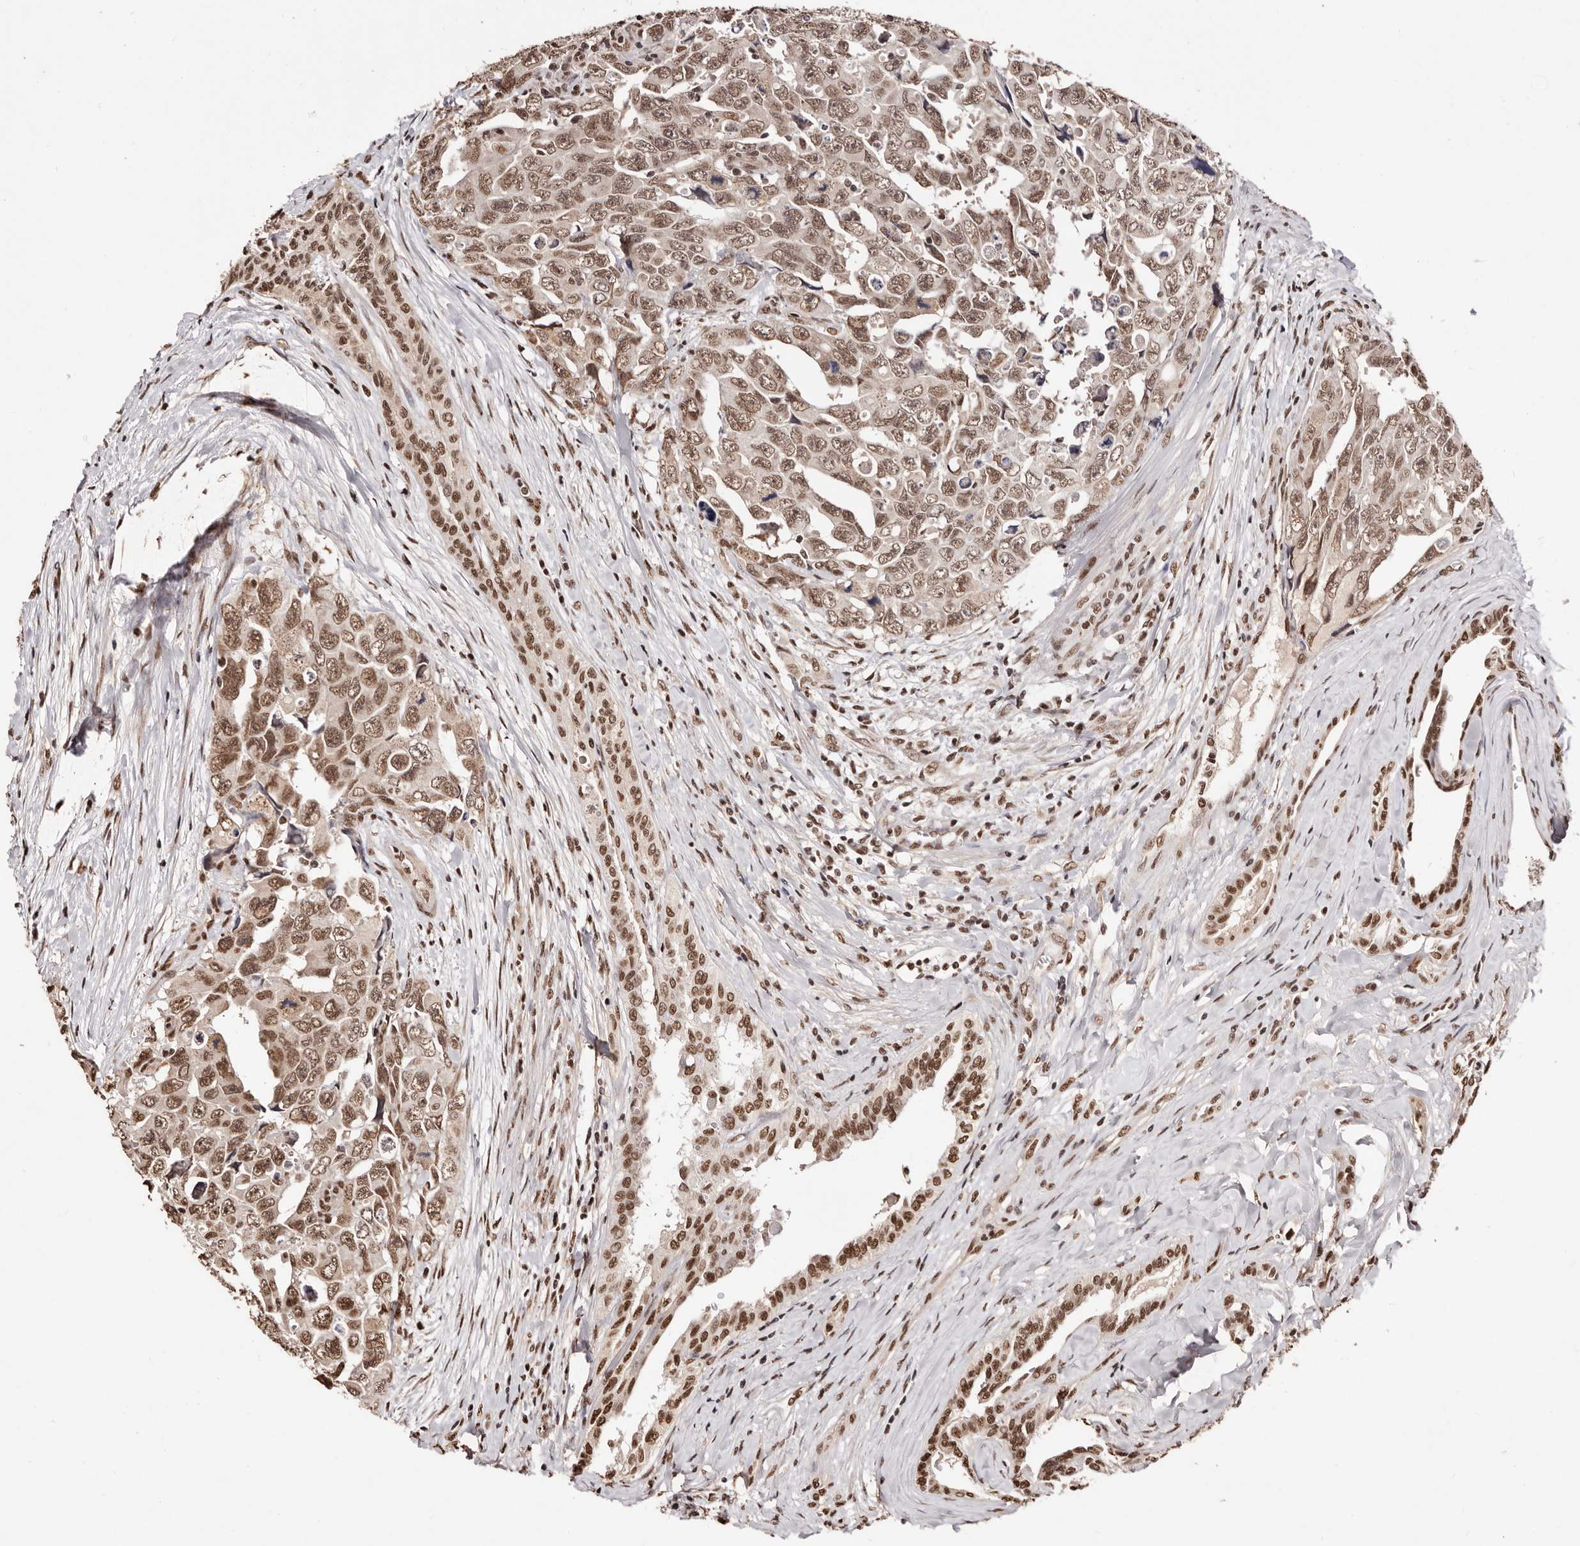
{"staining": {"intensity": "moderate", "quantity": ">75%", "location": "nuclear"}, "tissue": "testis cancer", "cell_type": "Tumor cells", "image_type": "cancer", "snomed": [{"axis": "morphology", "description": "Carcinoma, Embryonal, NOS"}, {"axis": "topography", "description": "Testis"}], "caption": "Embryonal carcinoma (testis) tissue demonstrates moderate nuclear positivity in approximately >75% of tumor cells (brown staining indicates protein expression, while blue staining denotes nuclei).", "gene": "BICRAL", "patient": {"sex": "male", "age": 28}}